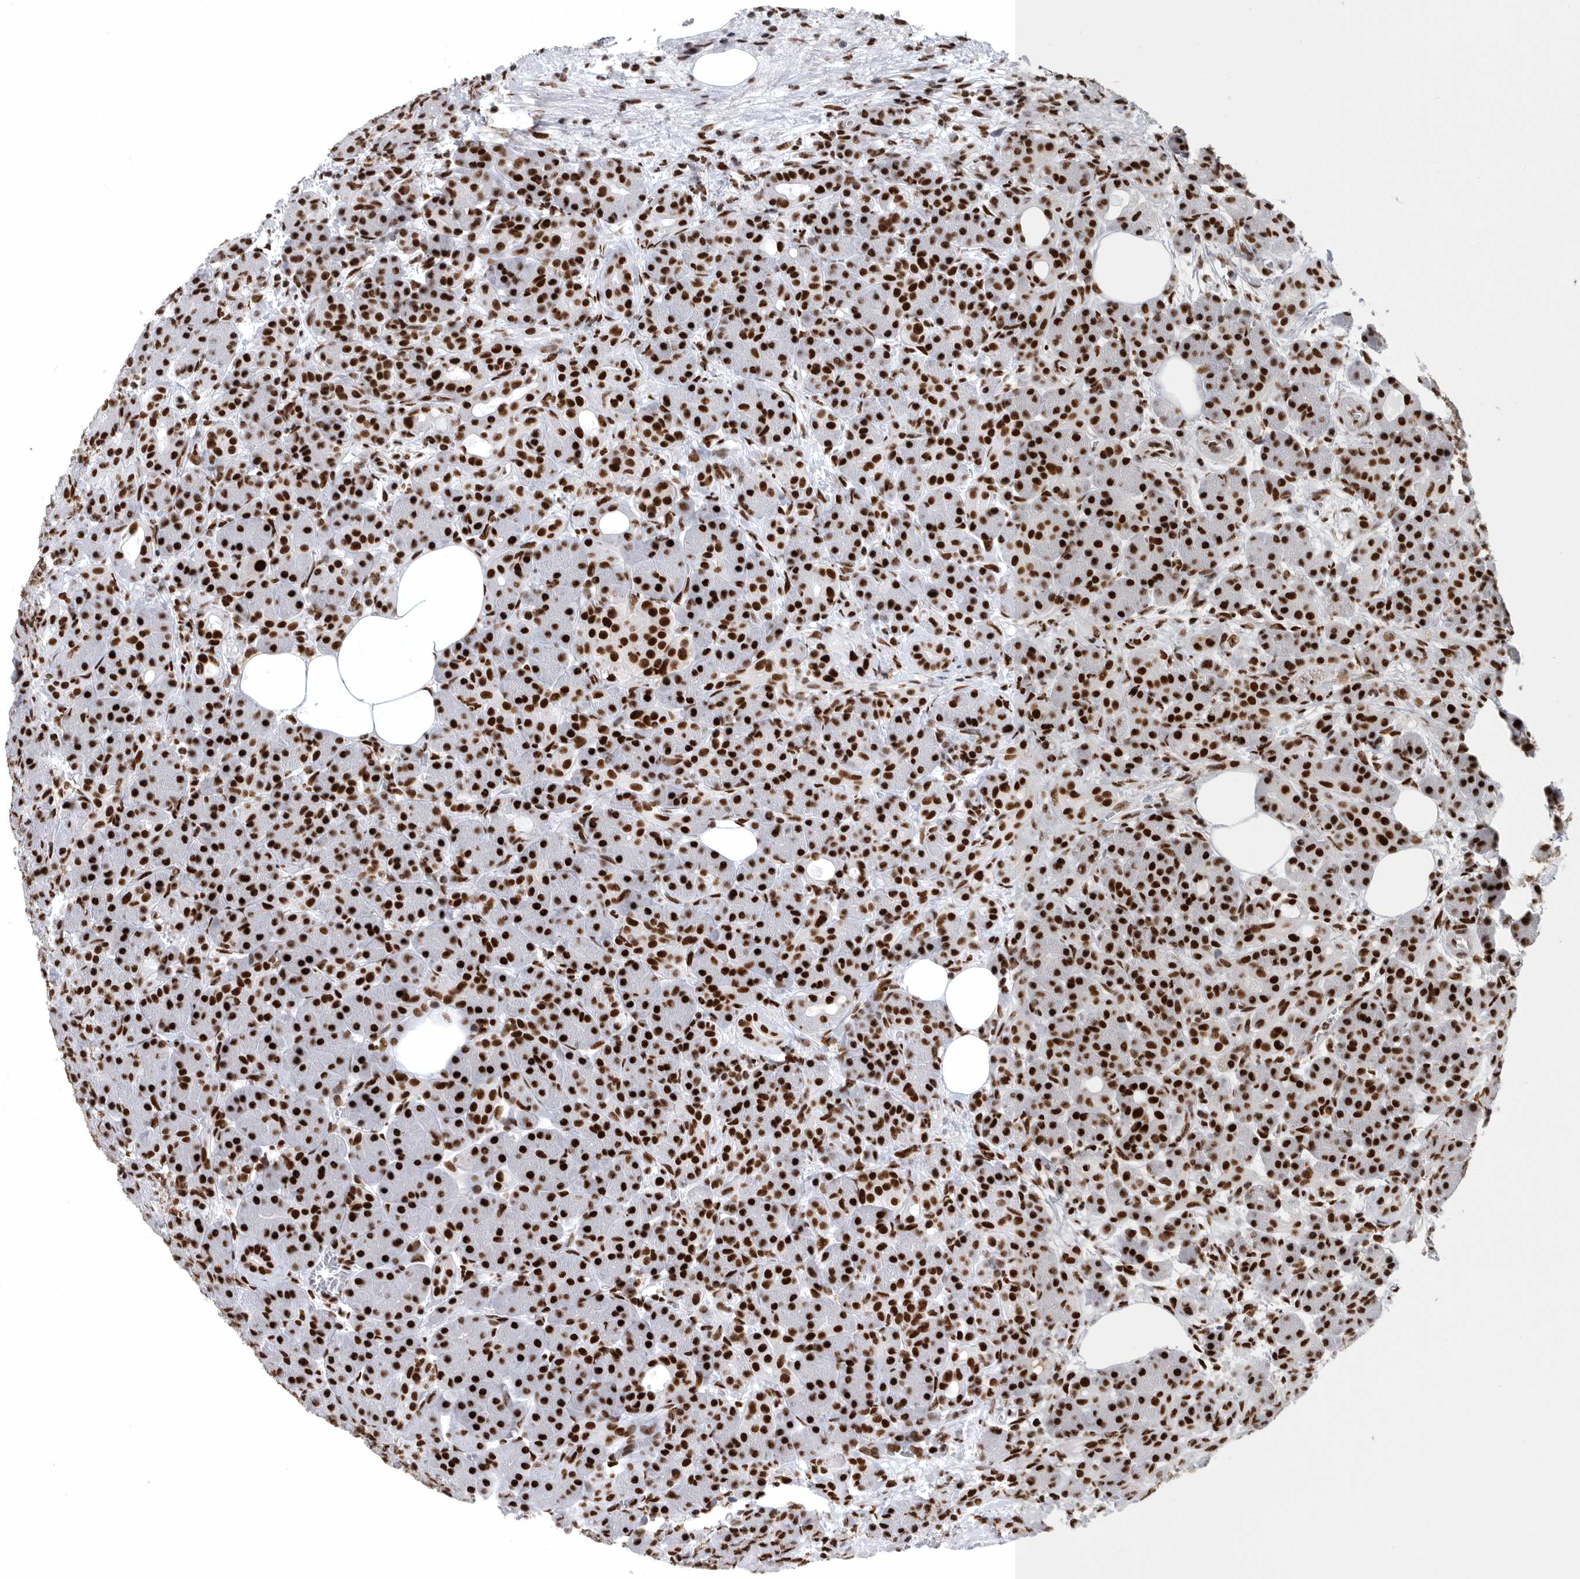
{"staining": {"intensity": "strong", "quantity": ">75%", "location": "nuclear"}, "tissue": "pancreas", "cell_type": "Exocrine glandular cells", "image_type": "normal", "snomed": [{"axis": "morphology", "description": "Normal tissue, NOS"}, {"axis": "topography", "description": "Pancreas"}], "caption": "Protein staining exhibits strong nuclear positivity in about >75% of exocrine glandular cells in unremarkable pancreas.", "gene": "BCLAF1", "patient": {"sex": "male", "age": 63}}